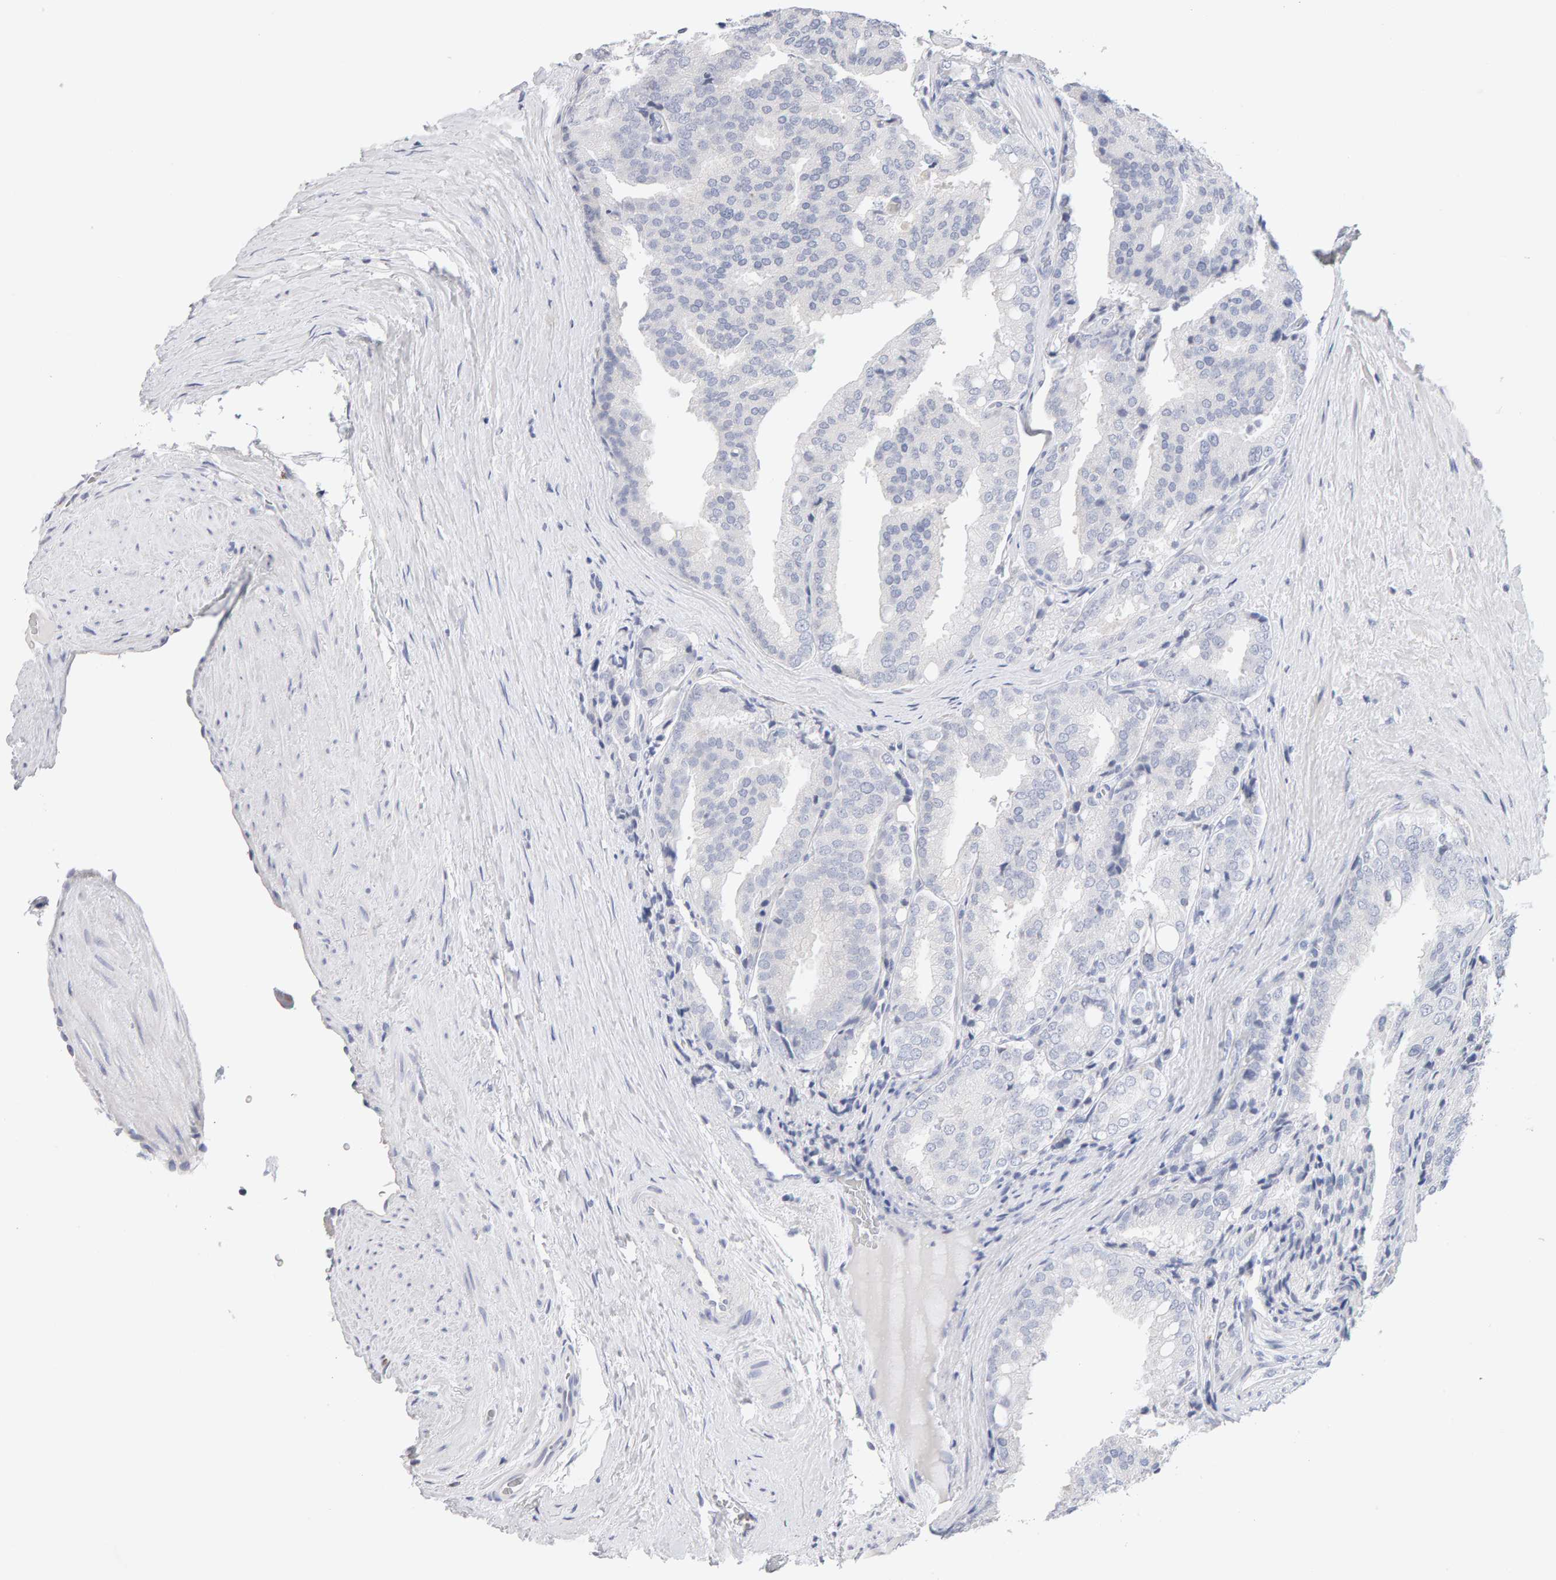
{"staining": {"intensity": "negative", "quantity": "none", "location": "none"}, "tissue": "prostate cancer", "cell_type": "Tumor cells", "image_type": "cancer", "snomed": [{"axis": "morphology", "description": "Adenocarcinoma, High grade"}, {"axis": "topography", "description": "Prostate"}], "caption": "An image of adenocarcinoma (high-grade) (prostate) stained for a protein exhibits no brown staining in tumor cells.", "gene": "METRNL", "patient": {"sex": "male", "age": 50}}